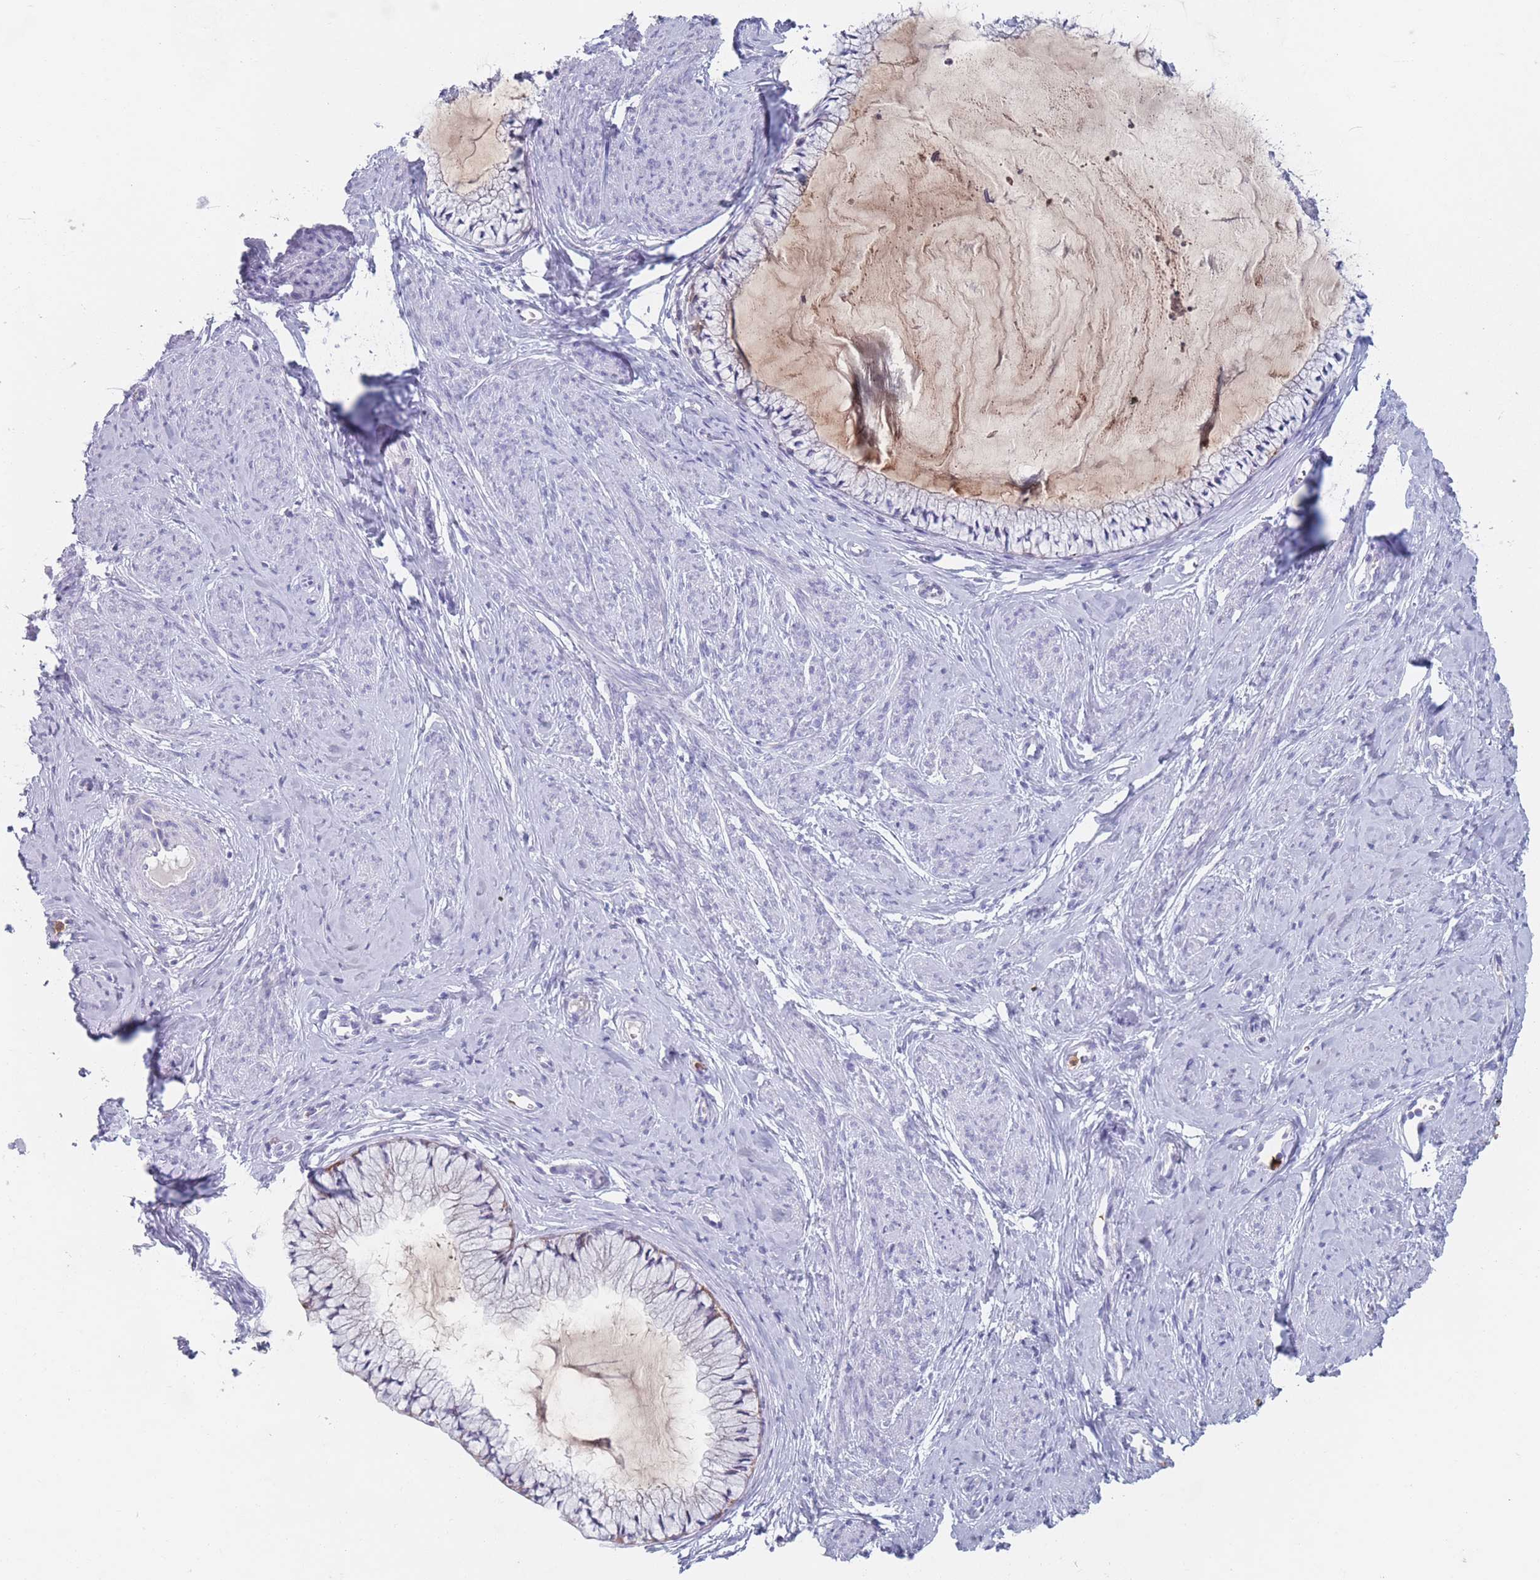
{"staining": {"intensity": "negative", "quantity": "none", "location": "none"}, "tissue": "cervix", "cell_type": "Glandular cells", "image_type": "normal", "snomed": [{"axis": "morphology", "description": "Normal tissue, NOS"}, {"axis": "topography", "description": "Cervix"}], "caption": "This is a histopathology image of immunohistochemistry (IHC) staining of unremarkable cervix, which shows no positivity in glandular cells.", "gene": "ATP1A3", "patient": {"sex": "female", "age": 42}}